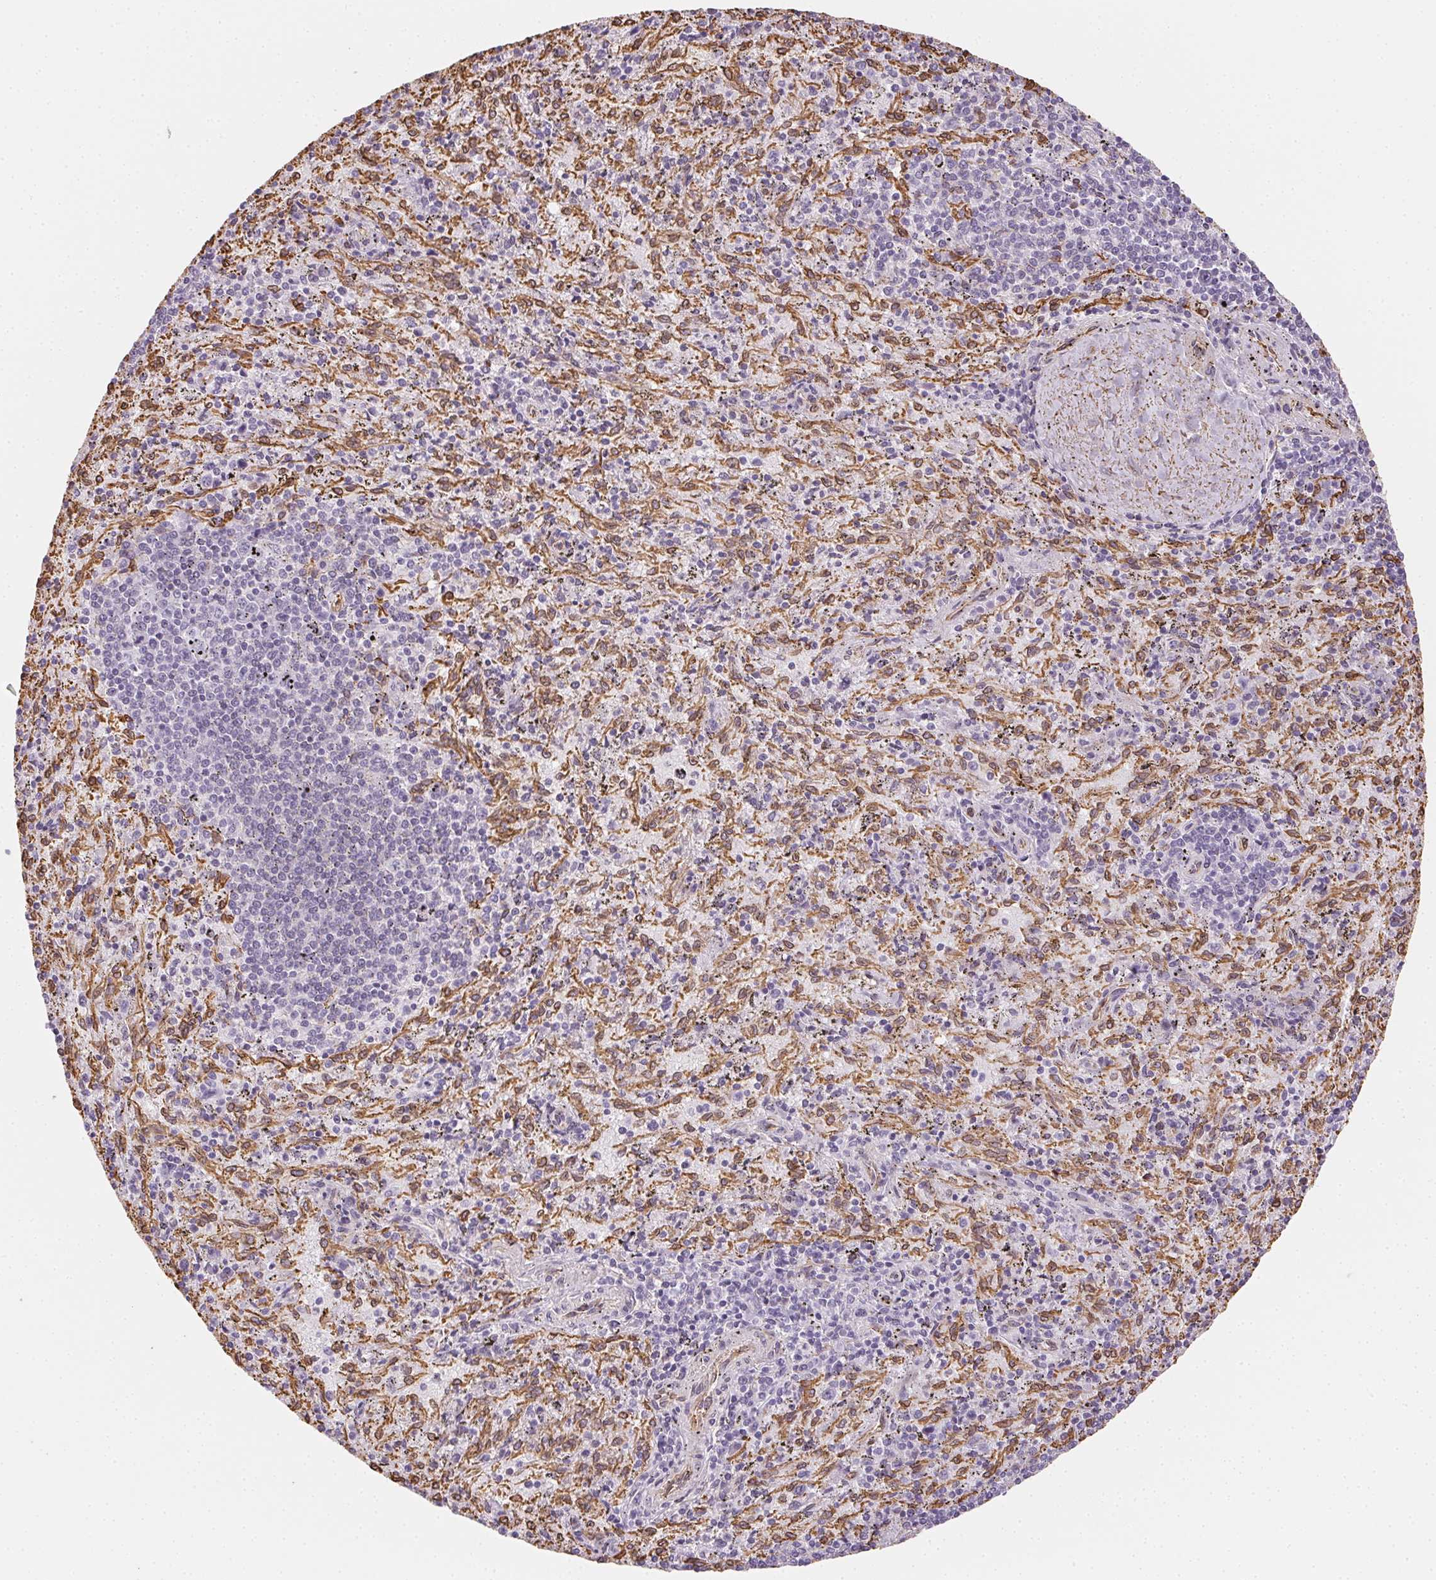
{"staining": {"intensity": "negative", "quantity": "none", "location": "none"}, "tissue": "spleen", "cell_type": "Cells in red pulp", "image_type": "normal", "snomed": [{"axis": "morphology", "description": "Normal tissue, NOS"}, {"axis": "topography", "description": "Spleen"}], "caption": "IHC image of benign human spleen stained for a protein (brown), which demonstrates no staining in cells in red pulp.", "gene": "RSBN1", "patient": {"sex": "male", "age": 57}}